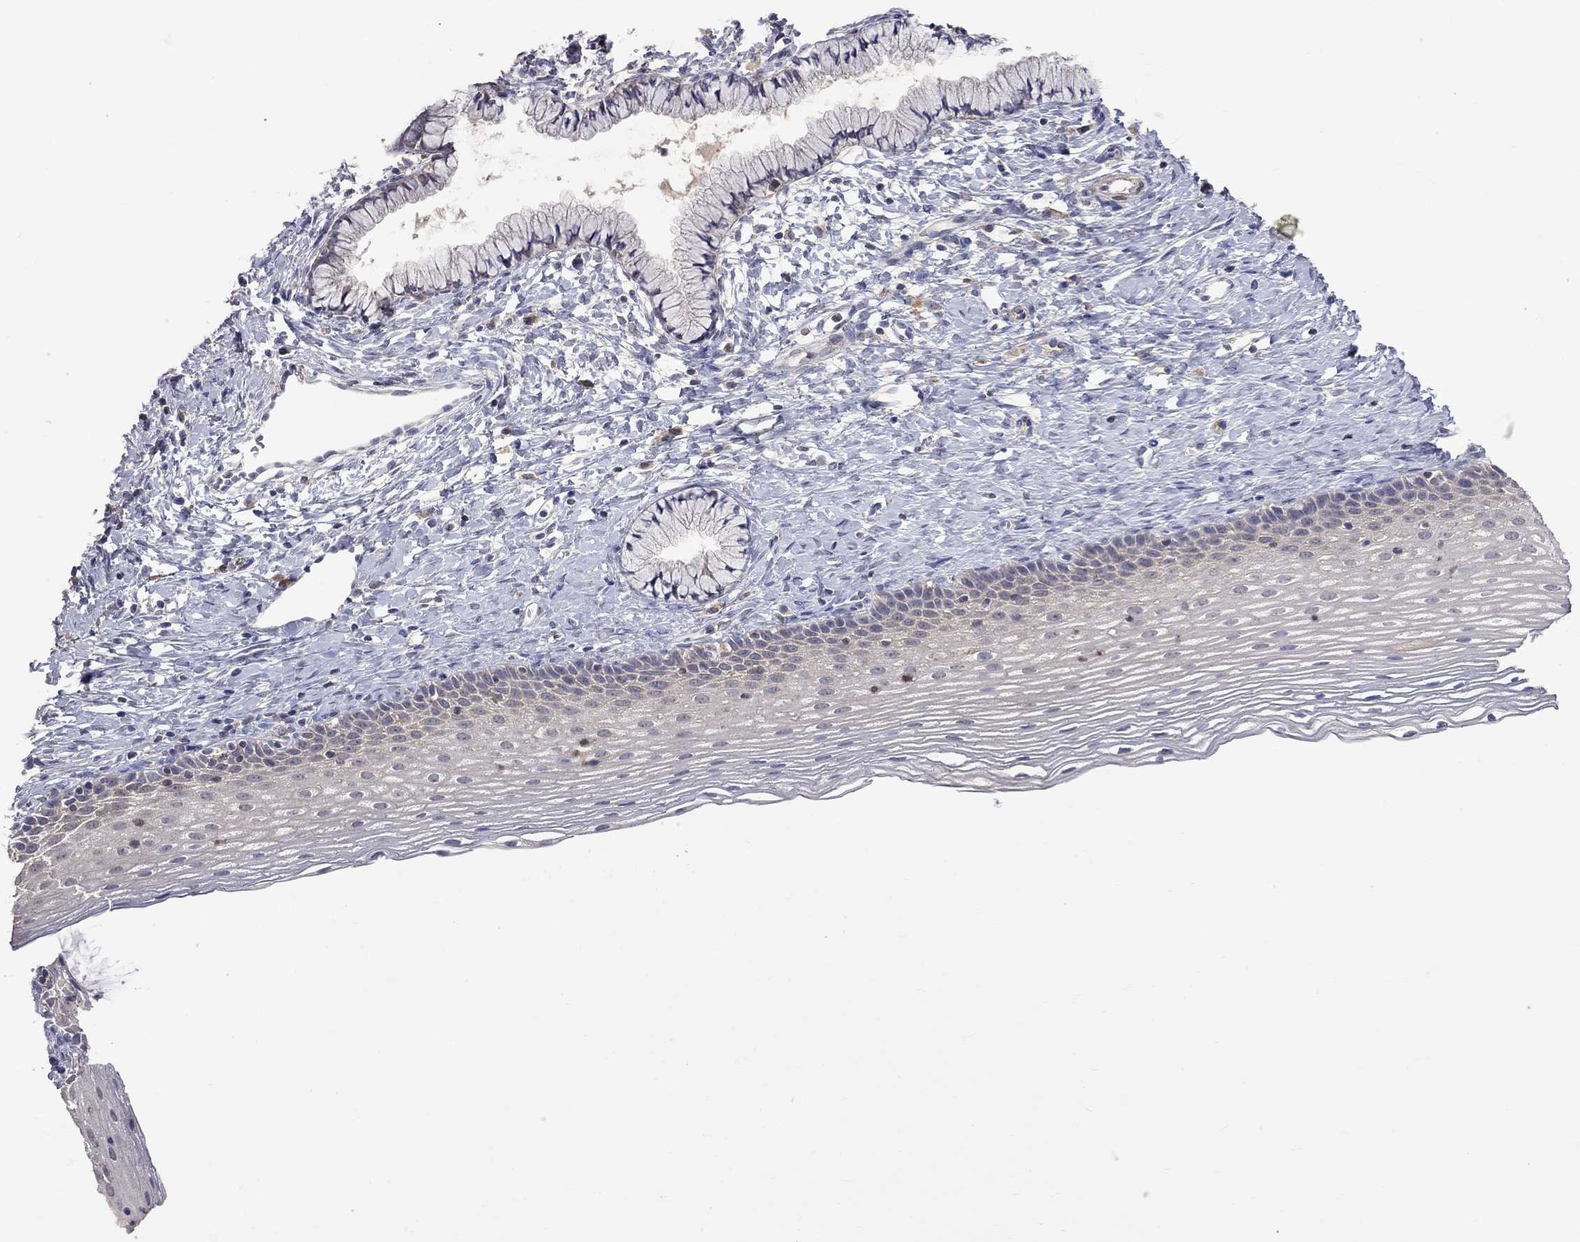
{"staining": {"intensity": "negative", "quantity": "none", "location": "none"}, "tissue": "cervix", "cell_type": "Glandular cells", "image_type": "normal", "snomed": [{"axis": "morphology", "description": "Normal tissue, NOS"}, {"axis": "topography", "description": "Cervix"}], "caption": "This micrograph is of benign cervix stained with immunohistochemistry (IHC) to label a protein in brown with the nuclei are counter-stained blue. There is no staining in glandular cells. (DAB (3,3'-diaminobenzidine) immunohistochemistry (IHC) visualized using brightfield microscopy, high magnification).", "gene": "HTR6", "patient": {"sex": "female", "age": 39}}